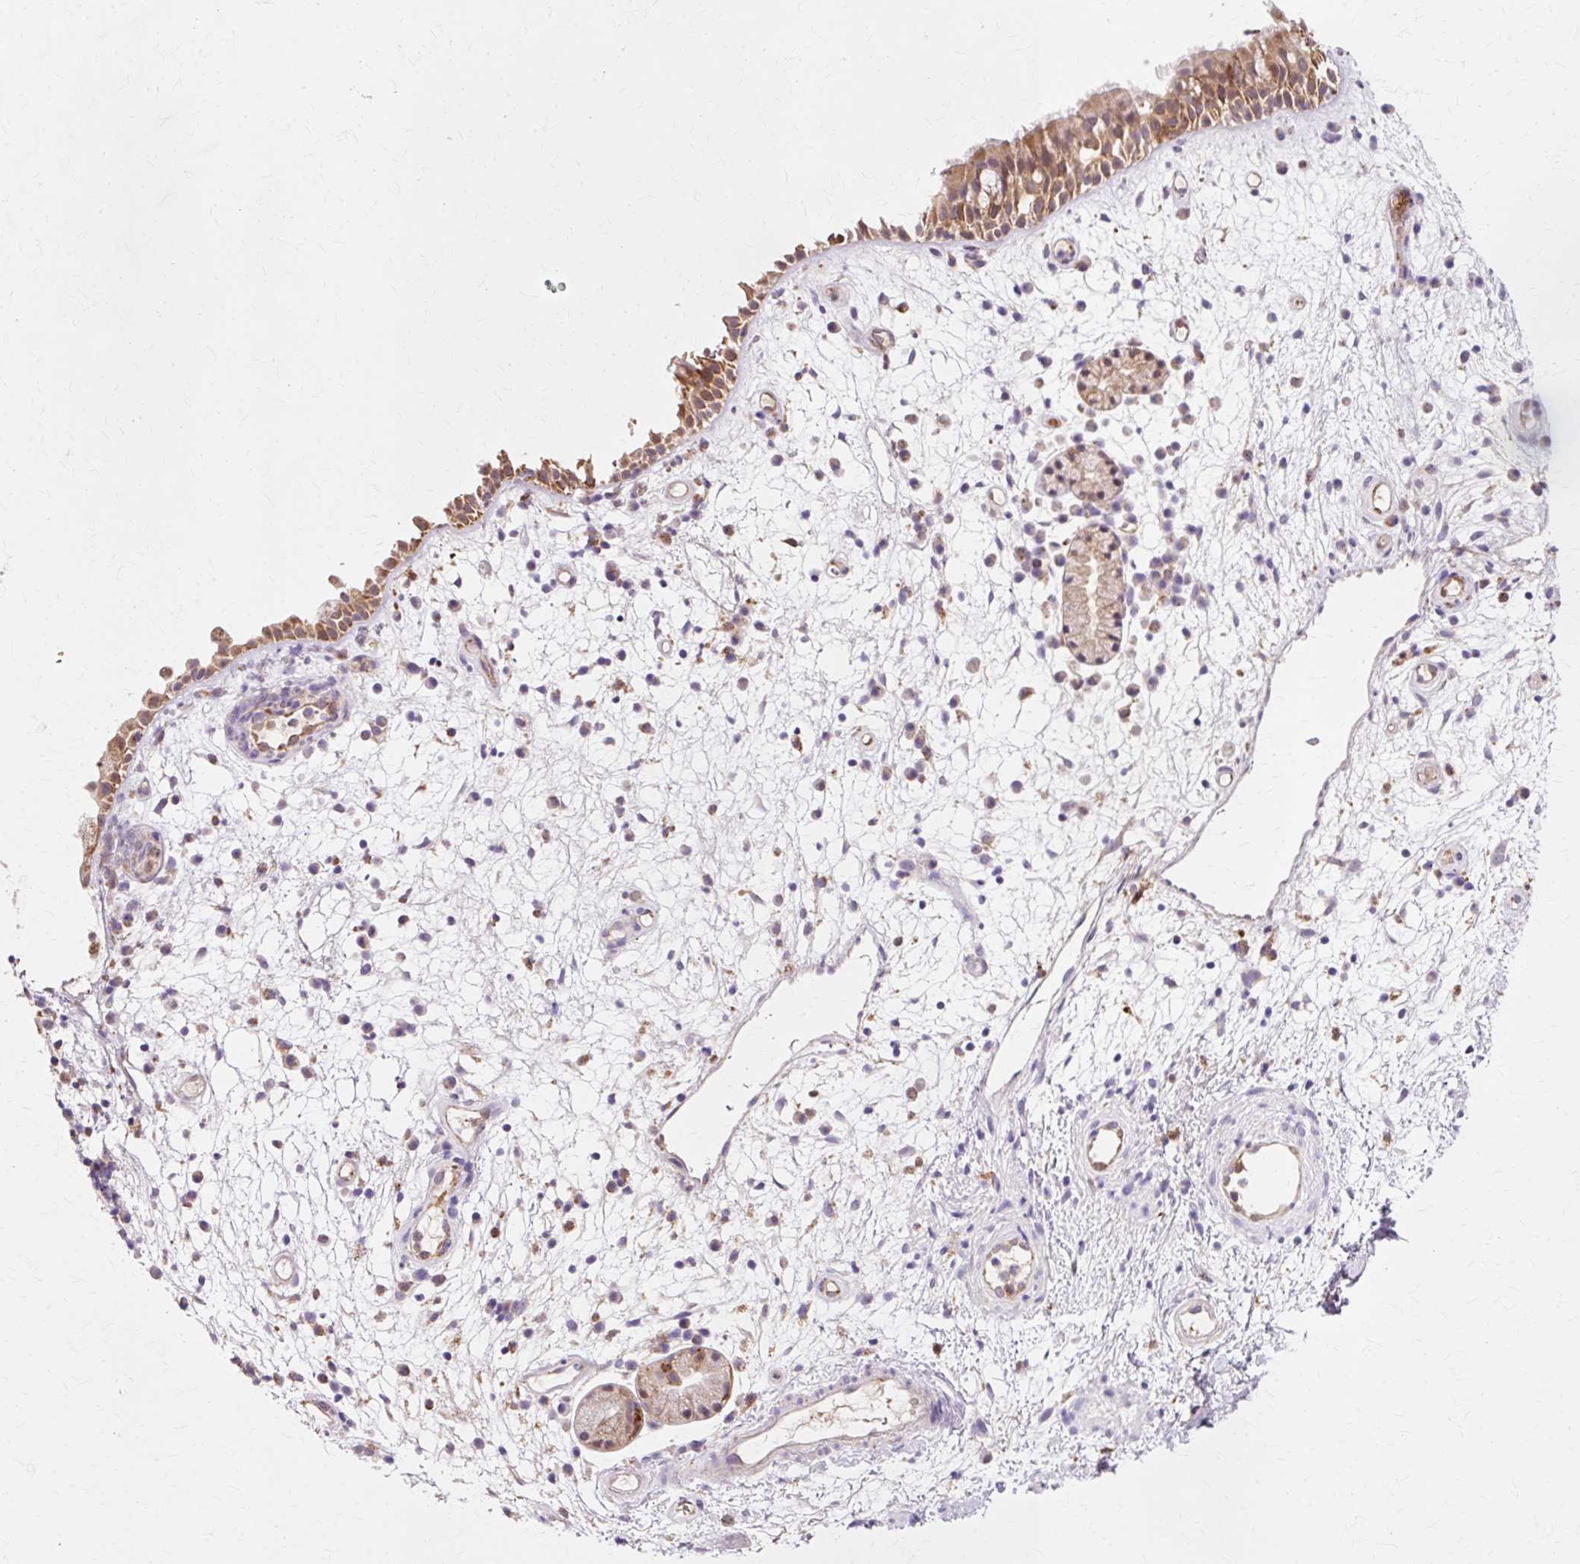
{"staining": {"intensity": "moderate", "quantity": "25%-75%", "location": "cytoplasmic/membranous"}, "tissue": "nasopharynx", "cell_type": "Respiratory epithelial cells", "image_type": "normal", "snomed": [{"axis": "morphology", "description": "Normal tissue, NOS"}, {"axis": "morphology", "description": "Inflammation, NOS"}, {"axis": "topography", "description": "Nasopharynx"}], "caption": "An image of human nasopharynx stained for a protein exhibits moderate cytoplasmic/membranous brown staining in respiratory epithelial cells. (Stains: DAB in brown, nuclei in blue, Microscopy: brightfield microscopy at high magnification).", "gene": "GPX1", "patient": {"sex": "male", "age": 54}}